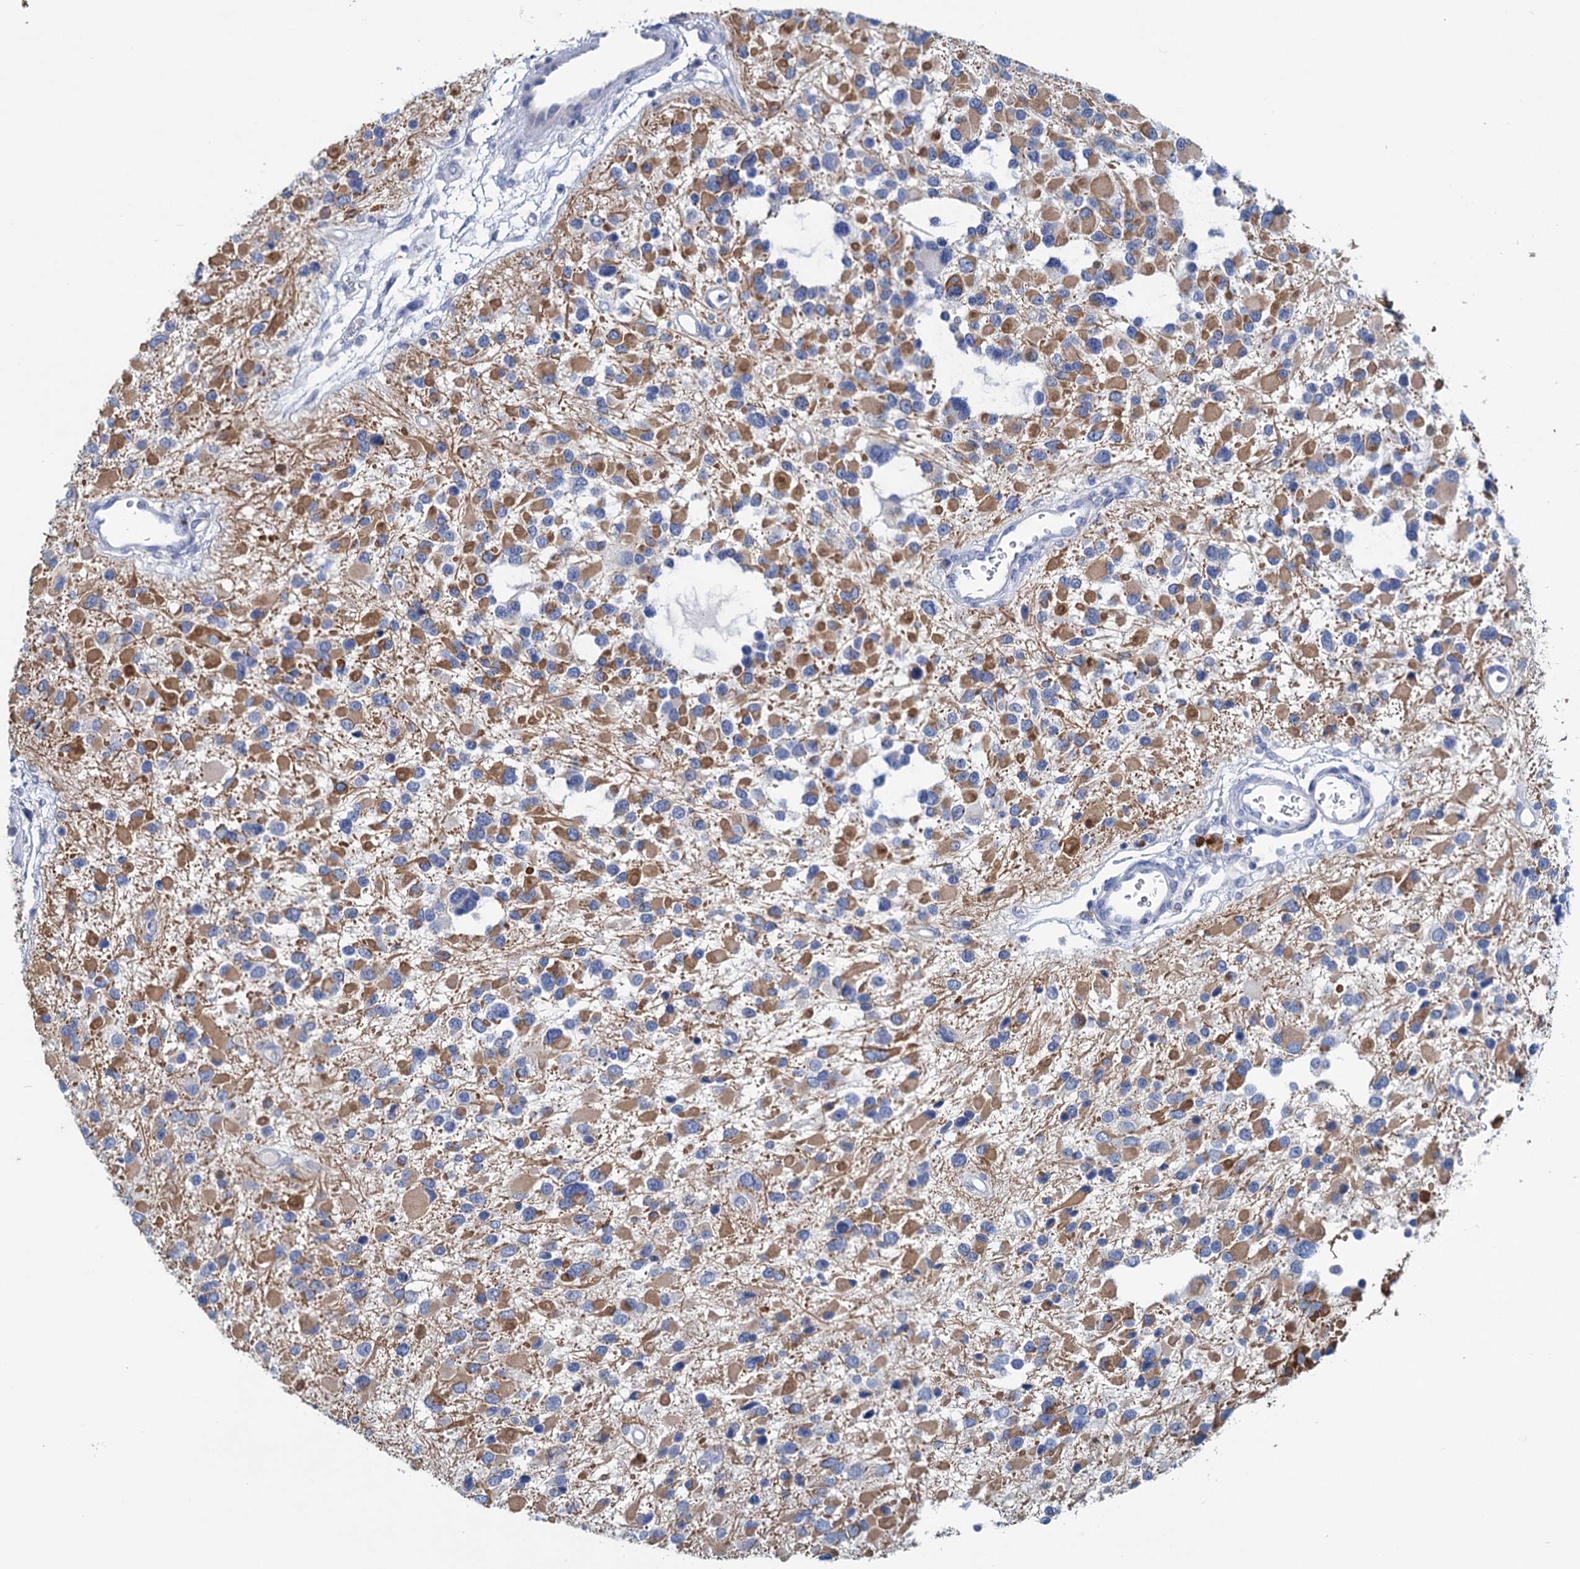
{"staining": {"intensity": "moderate", "quantity": "<25%", "location": "cytoplasmic/membranous"}, "tissue": "glioma", "cell_type": "Tumor cells", "image_type": "cancer", "snomed": [{"axis": "morphology", "description": "Glioma, malignant, High grade"}, {"axis": "topography", "description": "Brain"}], "caption": "IHC (DAB) staining of glioma displays moderate cytoplasmic/membranous protein positivity in about <25% of tumor cells. (DAB = brown stain, brightfield microscopy at high magnification).", "gene": "MYOZ3", "patient": {"sex": "male", "age": 53}}